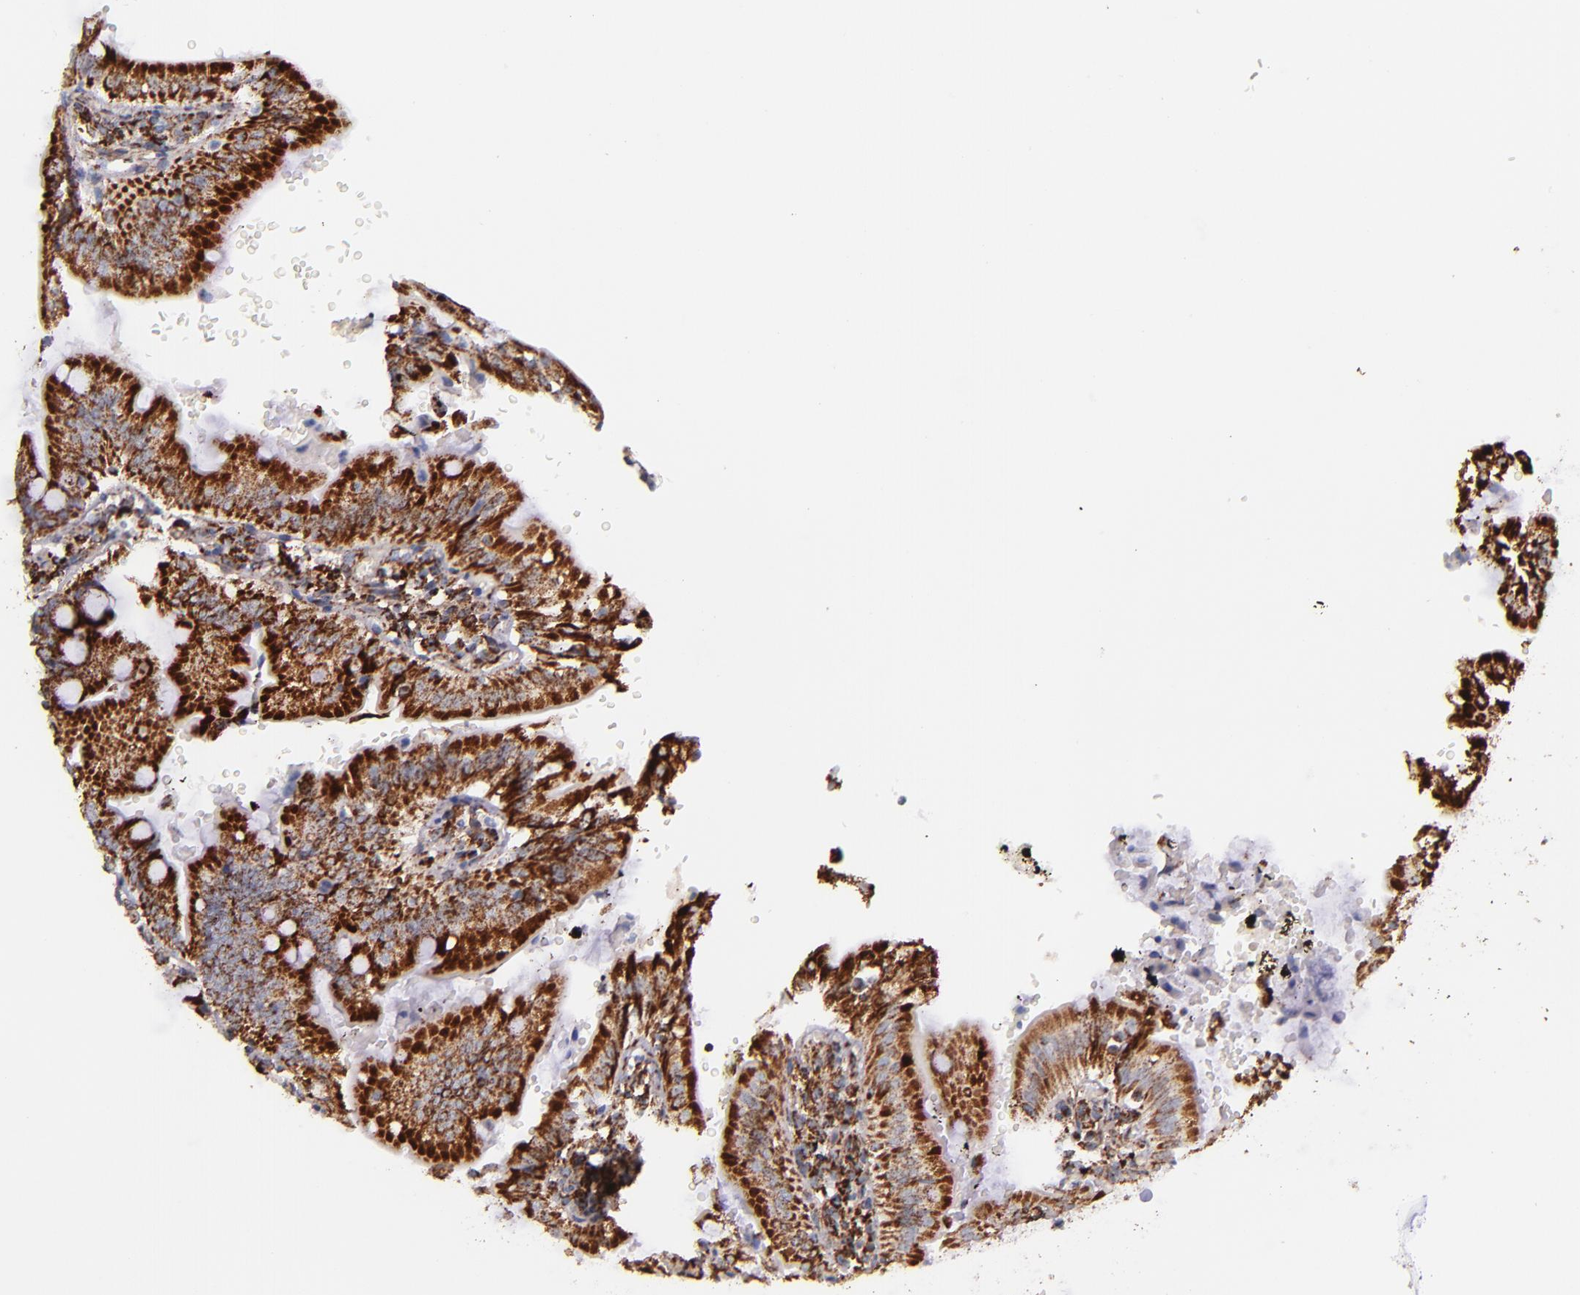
{"staining": {"intensity": "moderate", "quantity": ">75%", "location": "cytoplasmic/membranous"}, "tissue": "small intestine", "cell_type": "Glandular cells", "image_type": "normal", "snomed": [{"axis": "morphology", "description": "Normal tissue, NOS"}, {"axis": "topography", "description": "Small intestine"}], "caption": "Immunohistochemistry photomicrograph of benign human small intestine stained for a protein (brown), which shows medium levels of moderate cytoplasmic/membranous expression in about >75% of glandular cells.", "gene": "IDH3G", "patient": {"sex": "male", "age": 71}}